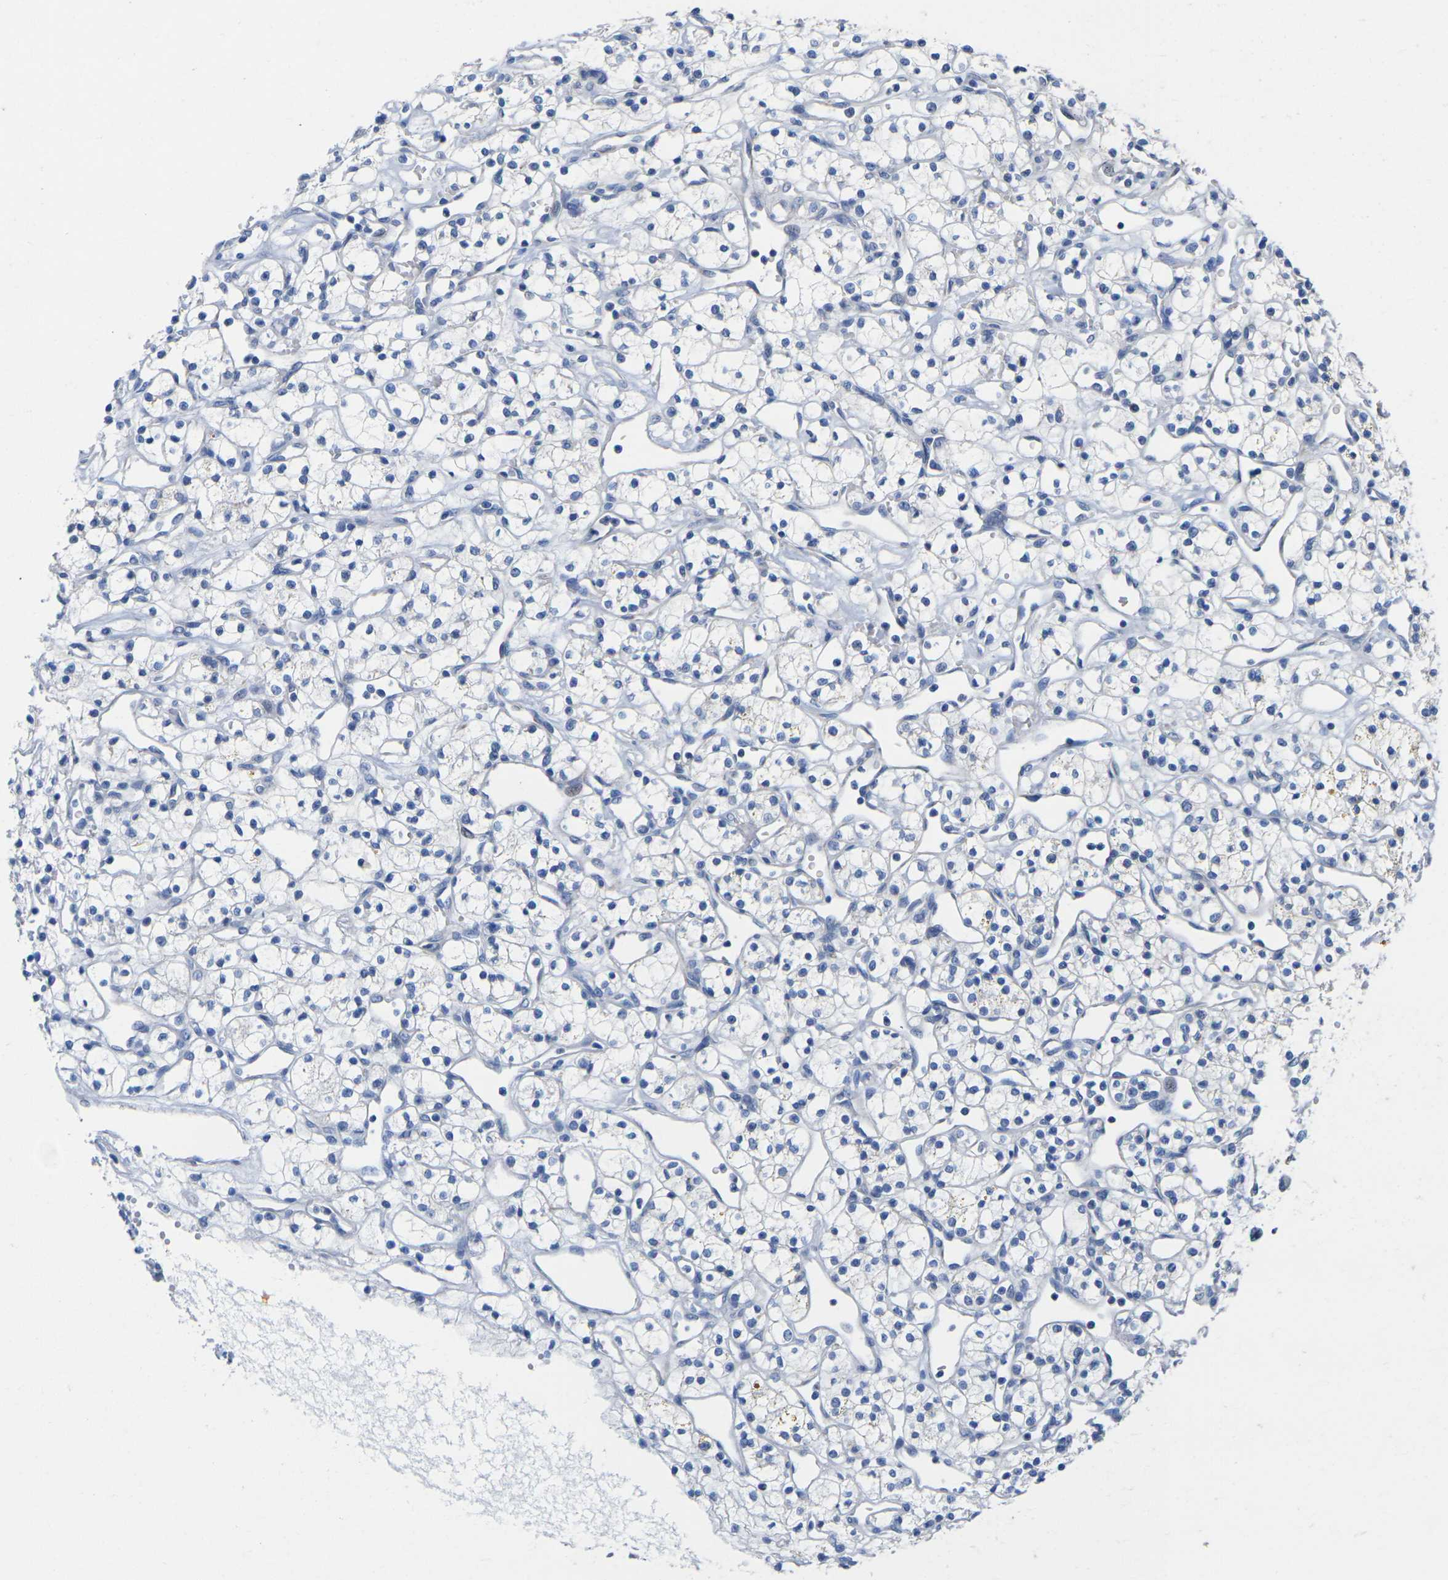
{"staining": {"intensity": "negative", "quantity": "none", "location": "none"}, "tissue": "renal cancer", "cell_type": "Tumor cells", "image_type": "cancer", "snomed": [{"axis": "morphology", "description": "Adenocarcinoma, NOS"}, {"axis": "topography", "description": "Kidney"}], "caption": "Tumor cells show no significant protein expression in adenocarcinoma (renal).", "gene": "TMEM204", "patient": {"sex": "female", "age": 60}}